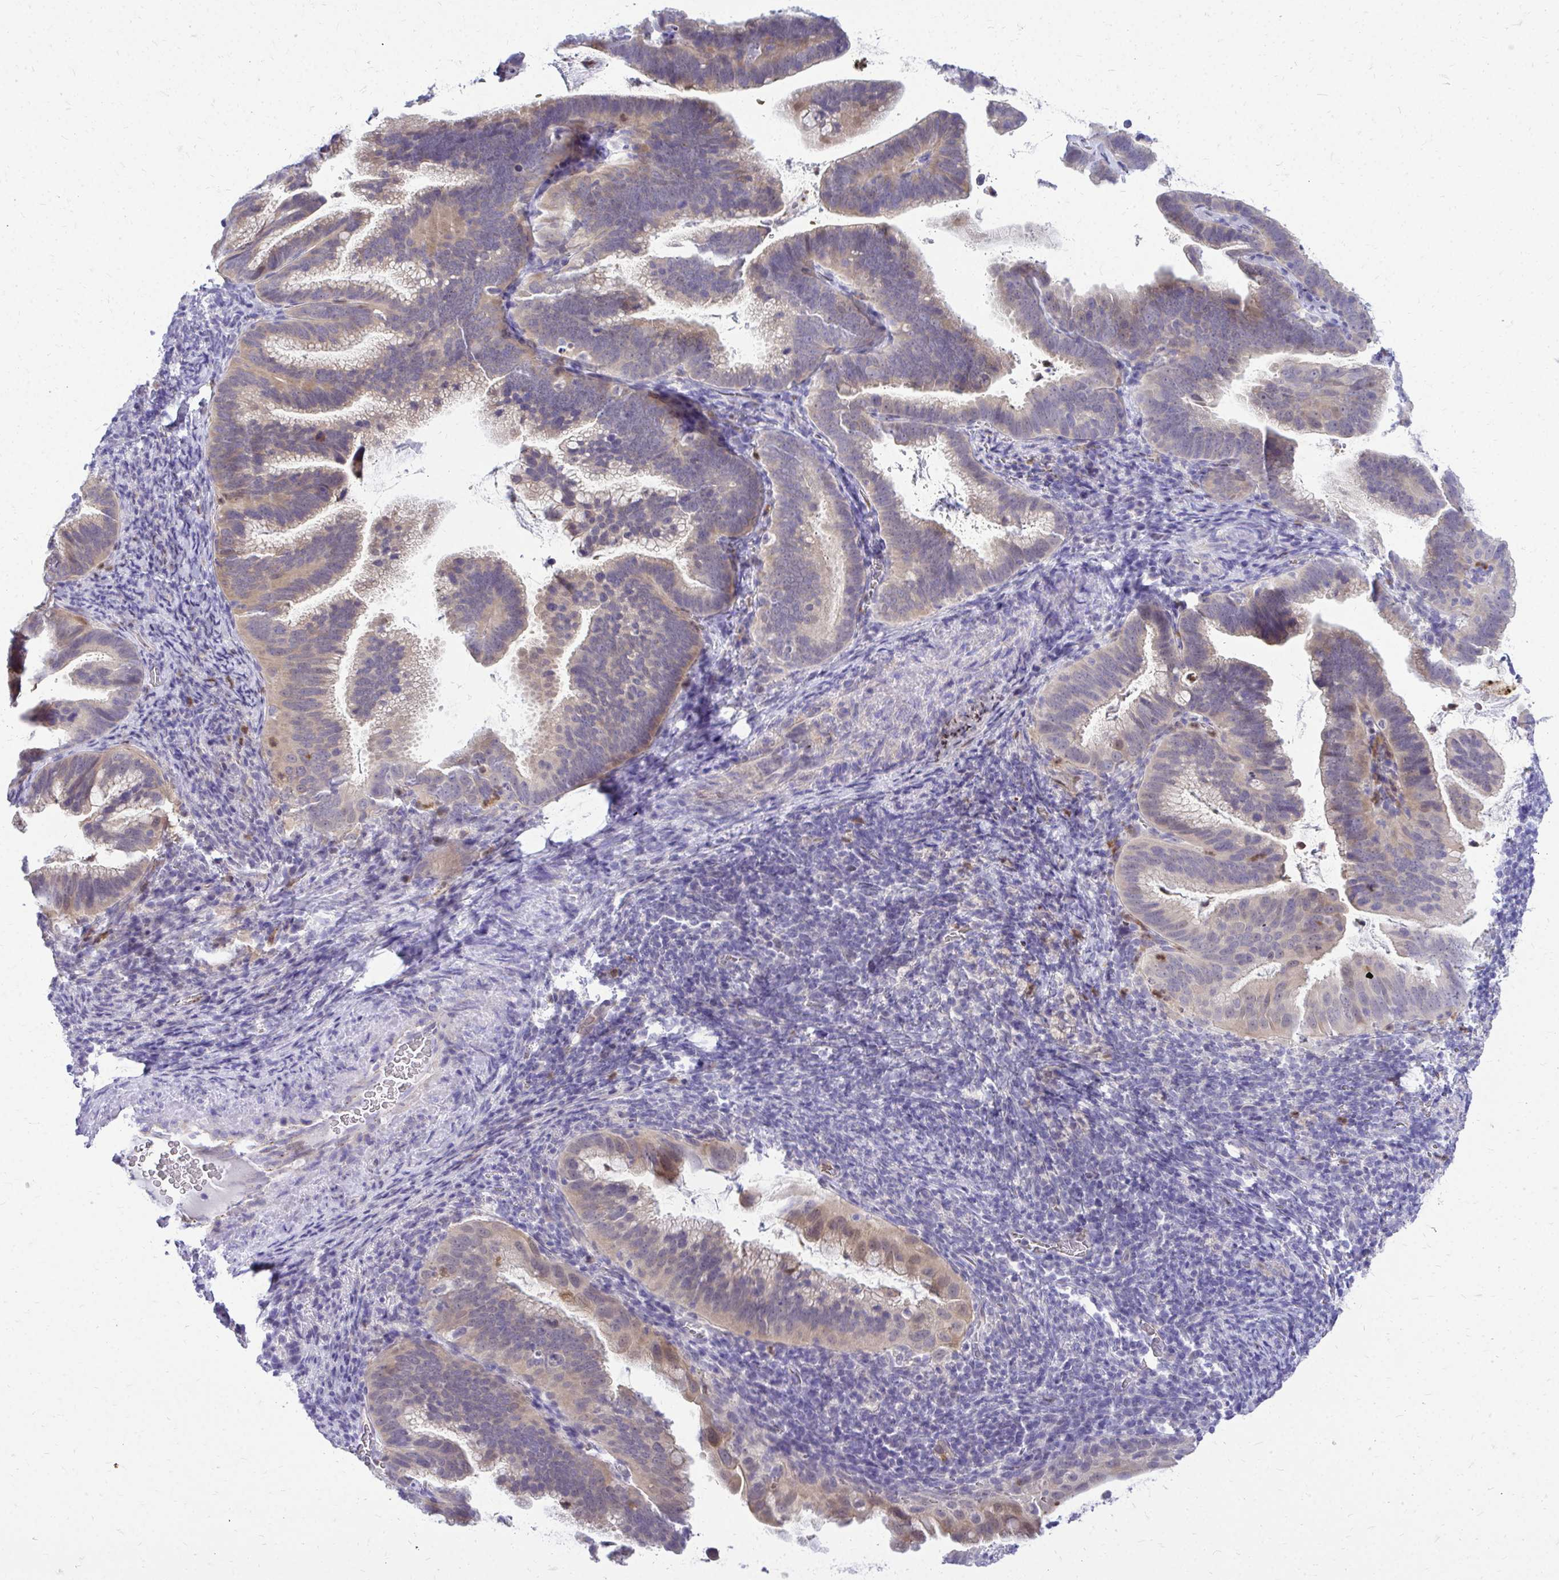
{"staining": {"intensity": "weak", "quantity": "<25%", "location": "cytoplasmic/membranous,nuclear"}, "tissue": "cervical cancer", "cell_type": "Tumor cells", "image_type": "cancer", "snomed": [{"axis": "morphology", "description": "Adenocarcinoma, NOS"}, {"axis": "topography", "description": "Cervix"}], "caption": "IHC image of neoplastic tissue: human cervical cancer stained with DAB (3,3'-diaminobenzidine) demonstrates no significant protein staining in tumor cells.", "gene": "ZSWIM9", "patient": {"sex": "female", "age": 61}}